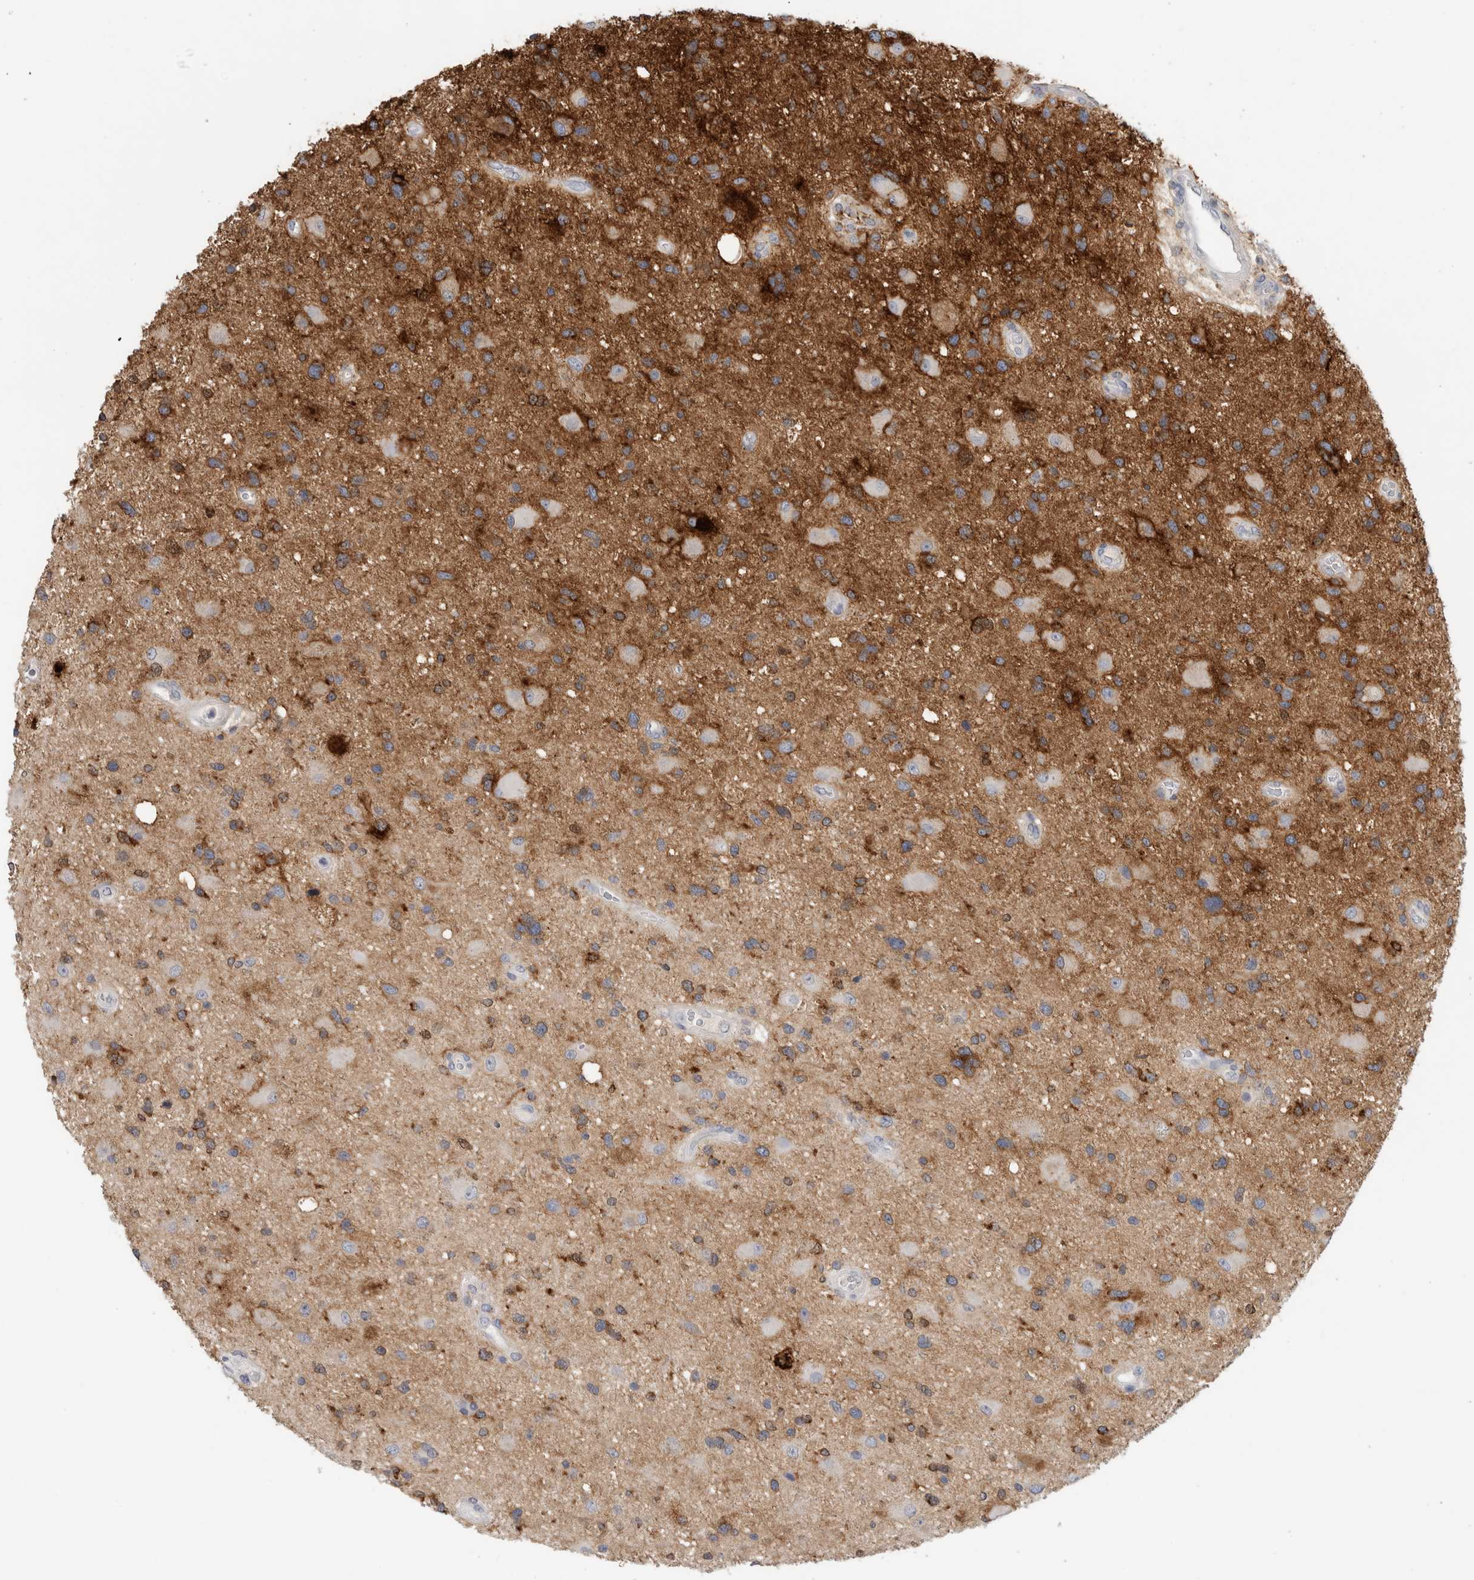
{"staining": {"intensity": "strong", "quantity": "25%-75%", "location": "cytoplasmic/membranous"}, "tissue": "glioma", "cell_type": "Tumor cells", "image_type": "cancer", "snomed": [{"axis": "morphology", "description": "Glioma, malignant, High grade"}, {"axis": "topography", "description": "Brain"}], "caption": "A histopathology image of human high-grade glioma (malignant) stained for a protein shows strong cytoplasmic/membranous brown staining in tumor cells. (Stains: DAB (3,3'-diaminobenzidine) in brown, nuclei in blue, Microscopy: brightfield microscopy at high magnification).", "gene": "BCAN", "patient": {"sex": "male", "age": 33}}